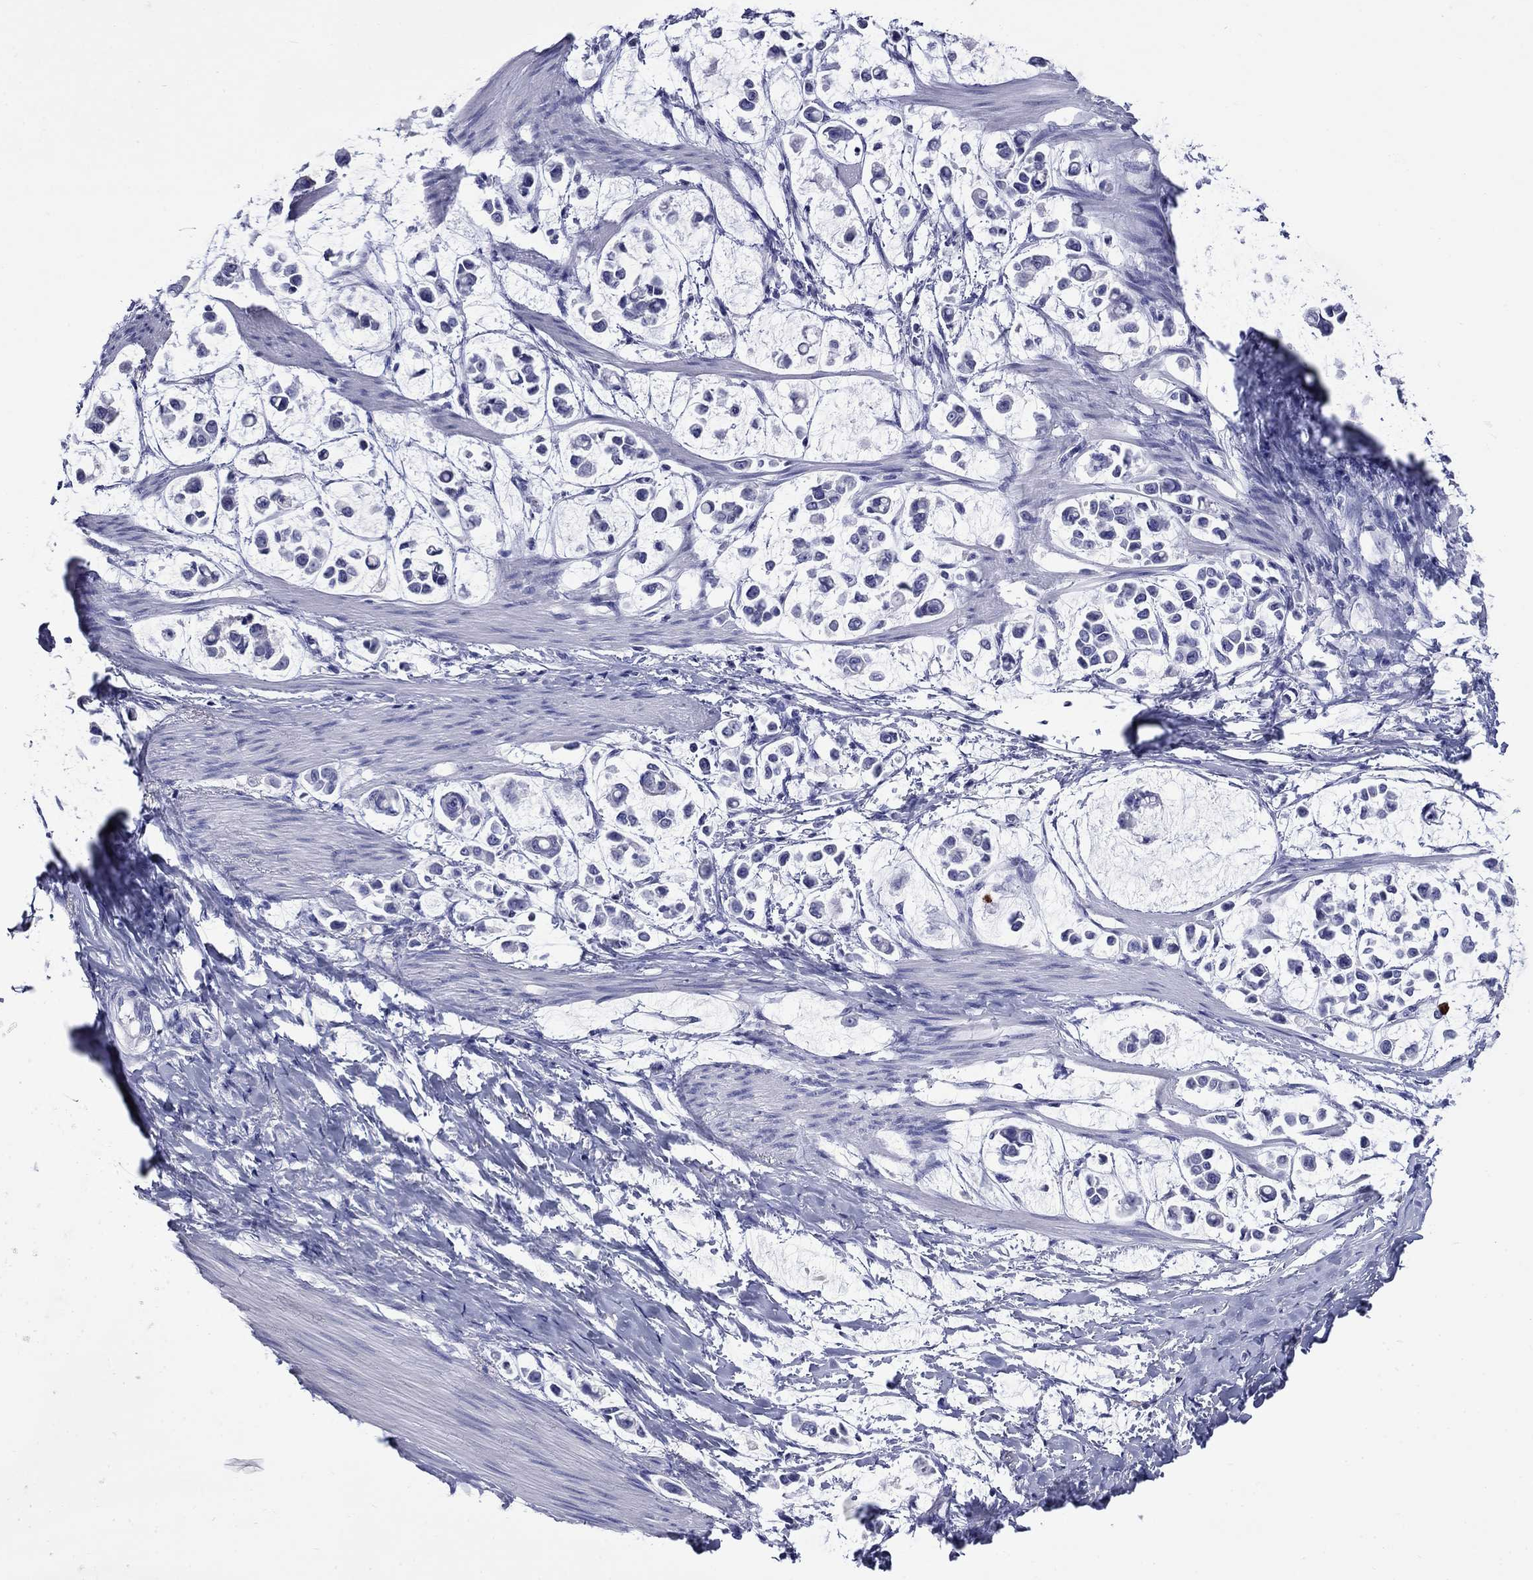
{"staining": {"intensity": "negative", "quantity": "none", "location": "none"}, "tissue": "stomach cancer", "cell_type": "Tumor cells", "image_type": "cancer", "snomed": [{"axis": "morphology", "description": "Adenocarcinoma, NOS"}, {"axis": "topography", "description": "Stomach"}], "caption": "The photomicrograph shows no significant expression in tumor cells of stomach cancer (adenocarcinoma).", "gene": "GIP", "patient": {"sex": "male", "age": 82}}